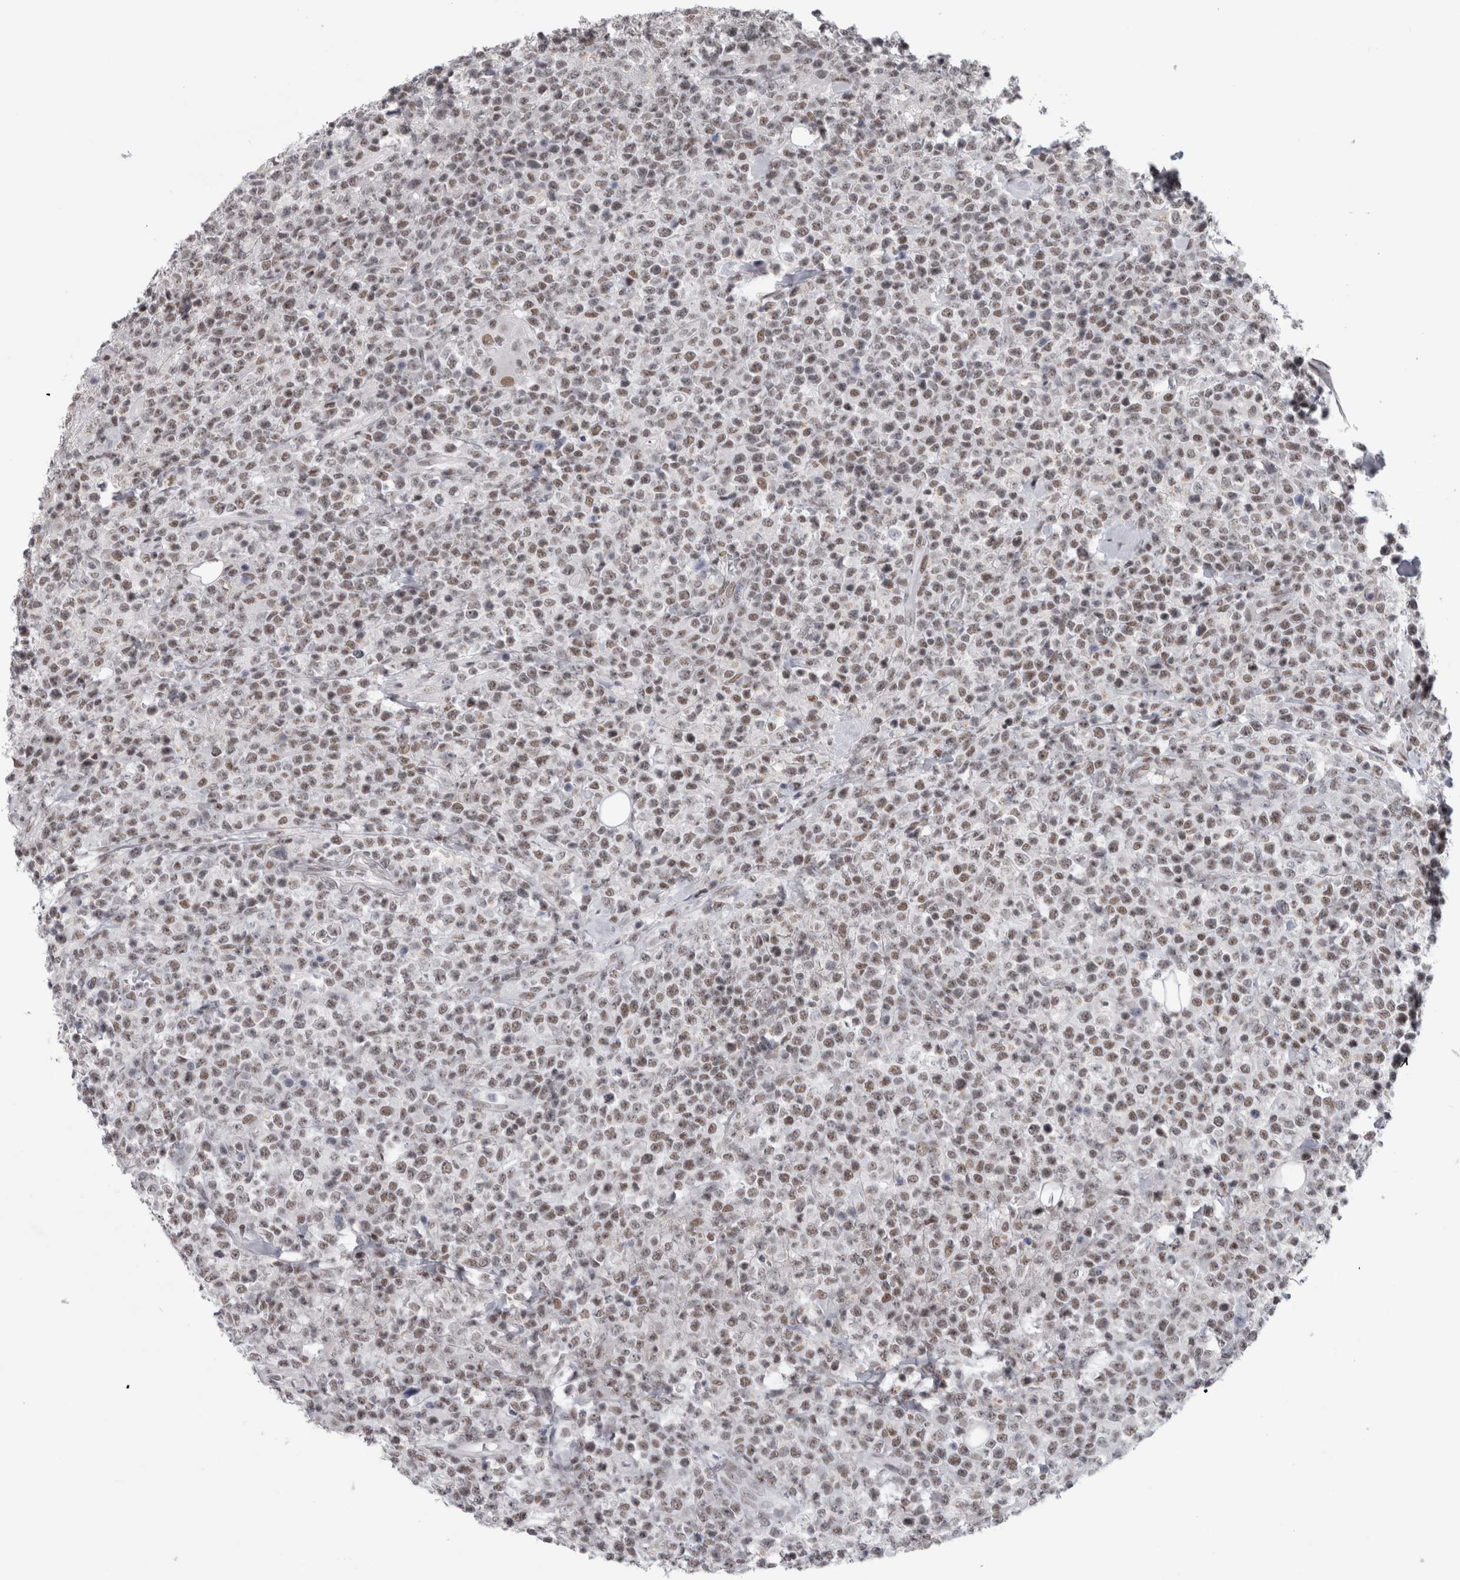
{"staining": {"intensity": "weak", "quantity": ">75%", "location": "nuclear"}, "tissue": "lymphoma", "cell_type": "Tumor cells", "image_type": "cancer", "snomed": [{"axis": "morphology", "description": "Malignant lymphoma, non-Hodgkin's type, High grade"}, {"axis": "topography", "description": "Colon"}], "caption": "Lymphoma stained with a protein marker shows weak staining in tumor cells.", "gene": "ARID4B", "patient": {"sex": "female", "age": 53}}